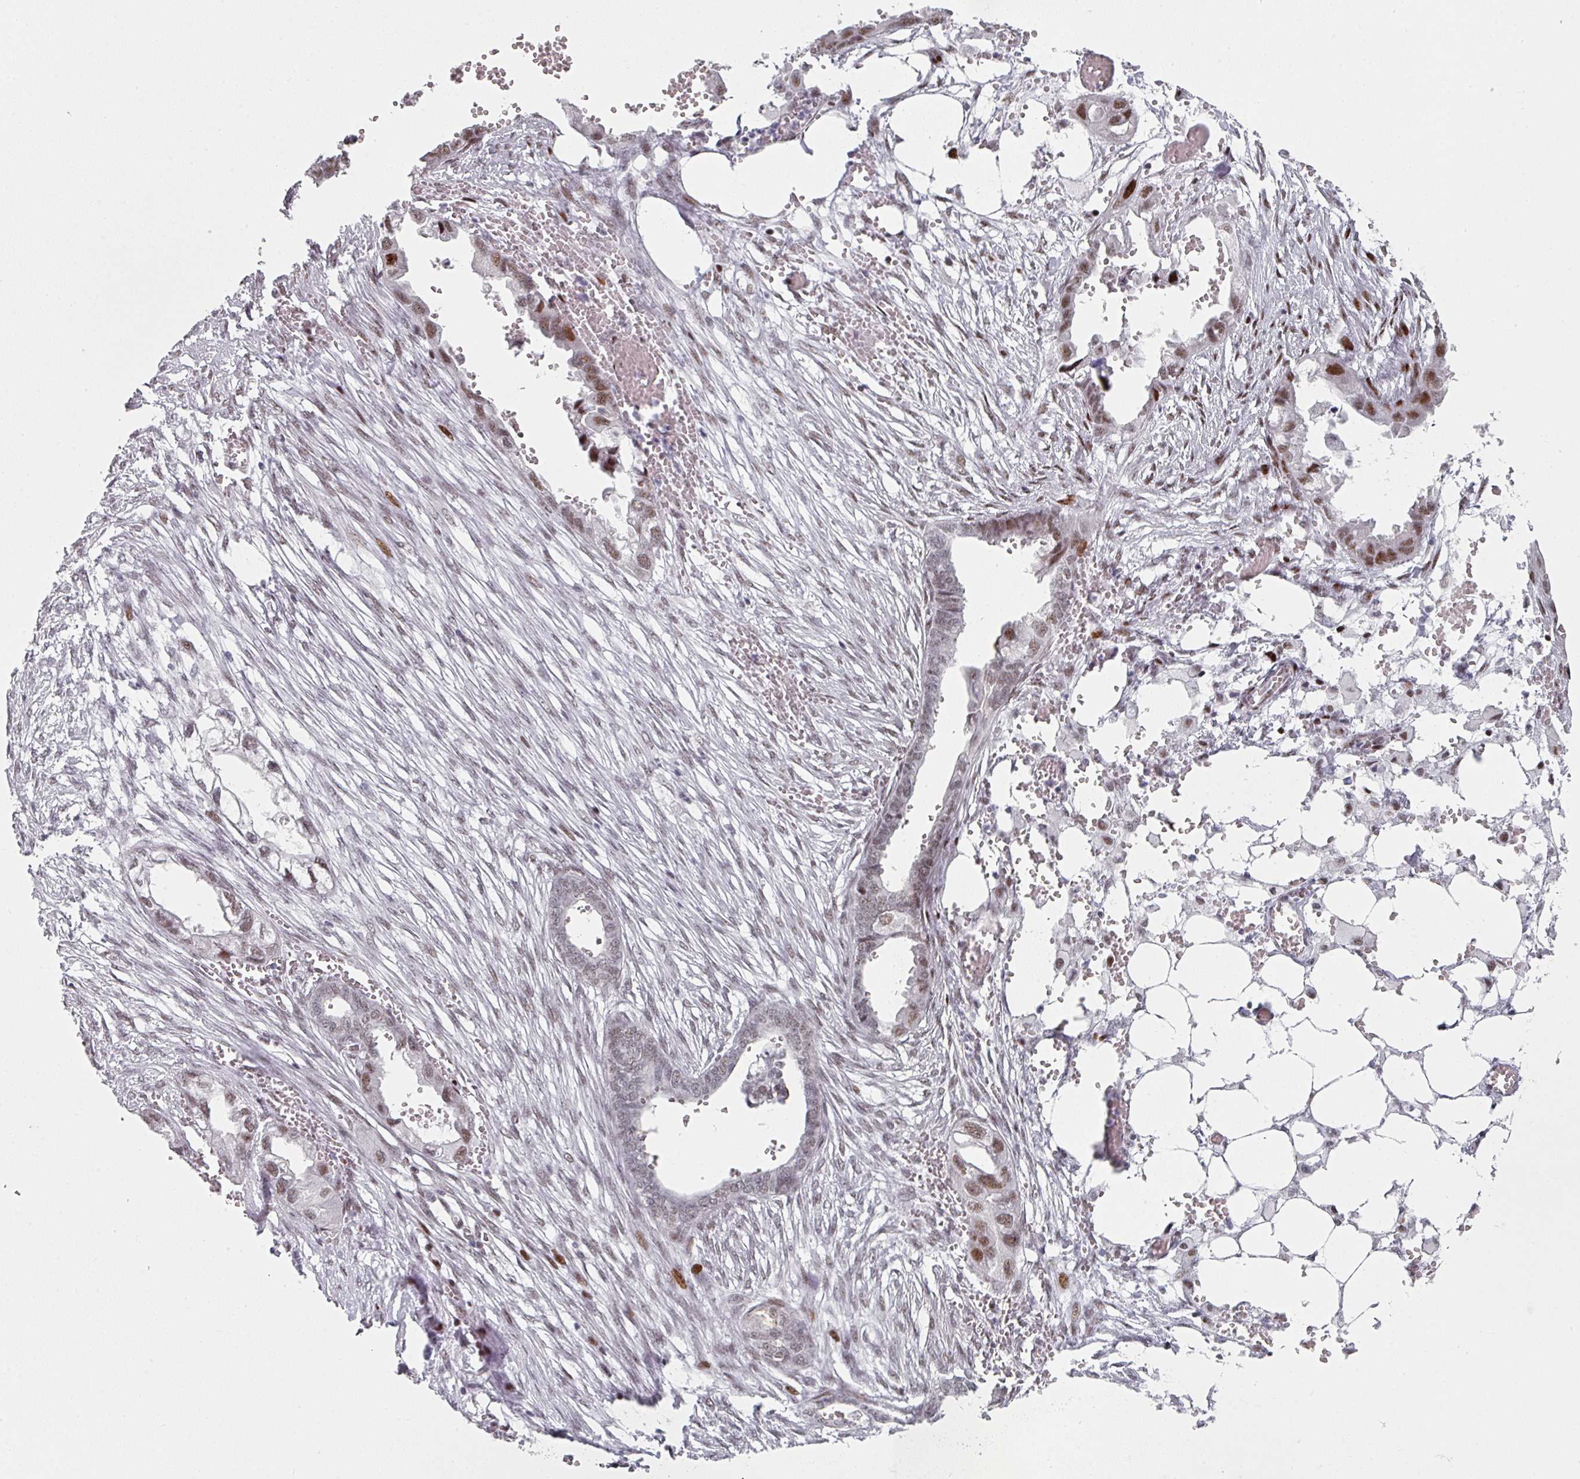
{"staining": {"intensity": "moderate", "quantity": "25%-75%", "location": "nuclear"}, "tissue": "endometrial cancer", "cell_type": "Tumor cells", "image_type": "cancer", "snomed": [{"axis": "morphology", "description": "Adenocarcinoma, NOS"}, {"axis": "morphology", "description": "Adenocarcinoma, metastatic, NOS"}, {"axis": "topography", "description": "Adipose tissue"}, {"axis": "topography", "description": "Endometrium"}], "caption": "Brown immunohistochemical staining in adenocarcinoma (endometrial) shows moderate nuclear staining in about 25%-75% of tumor cells.", "gene": "SF3B5", "patient": {"sex": "female", "age": 67}}